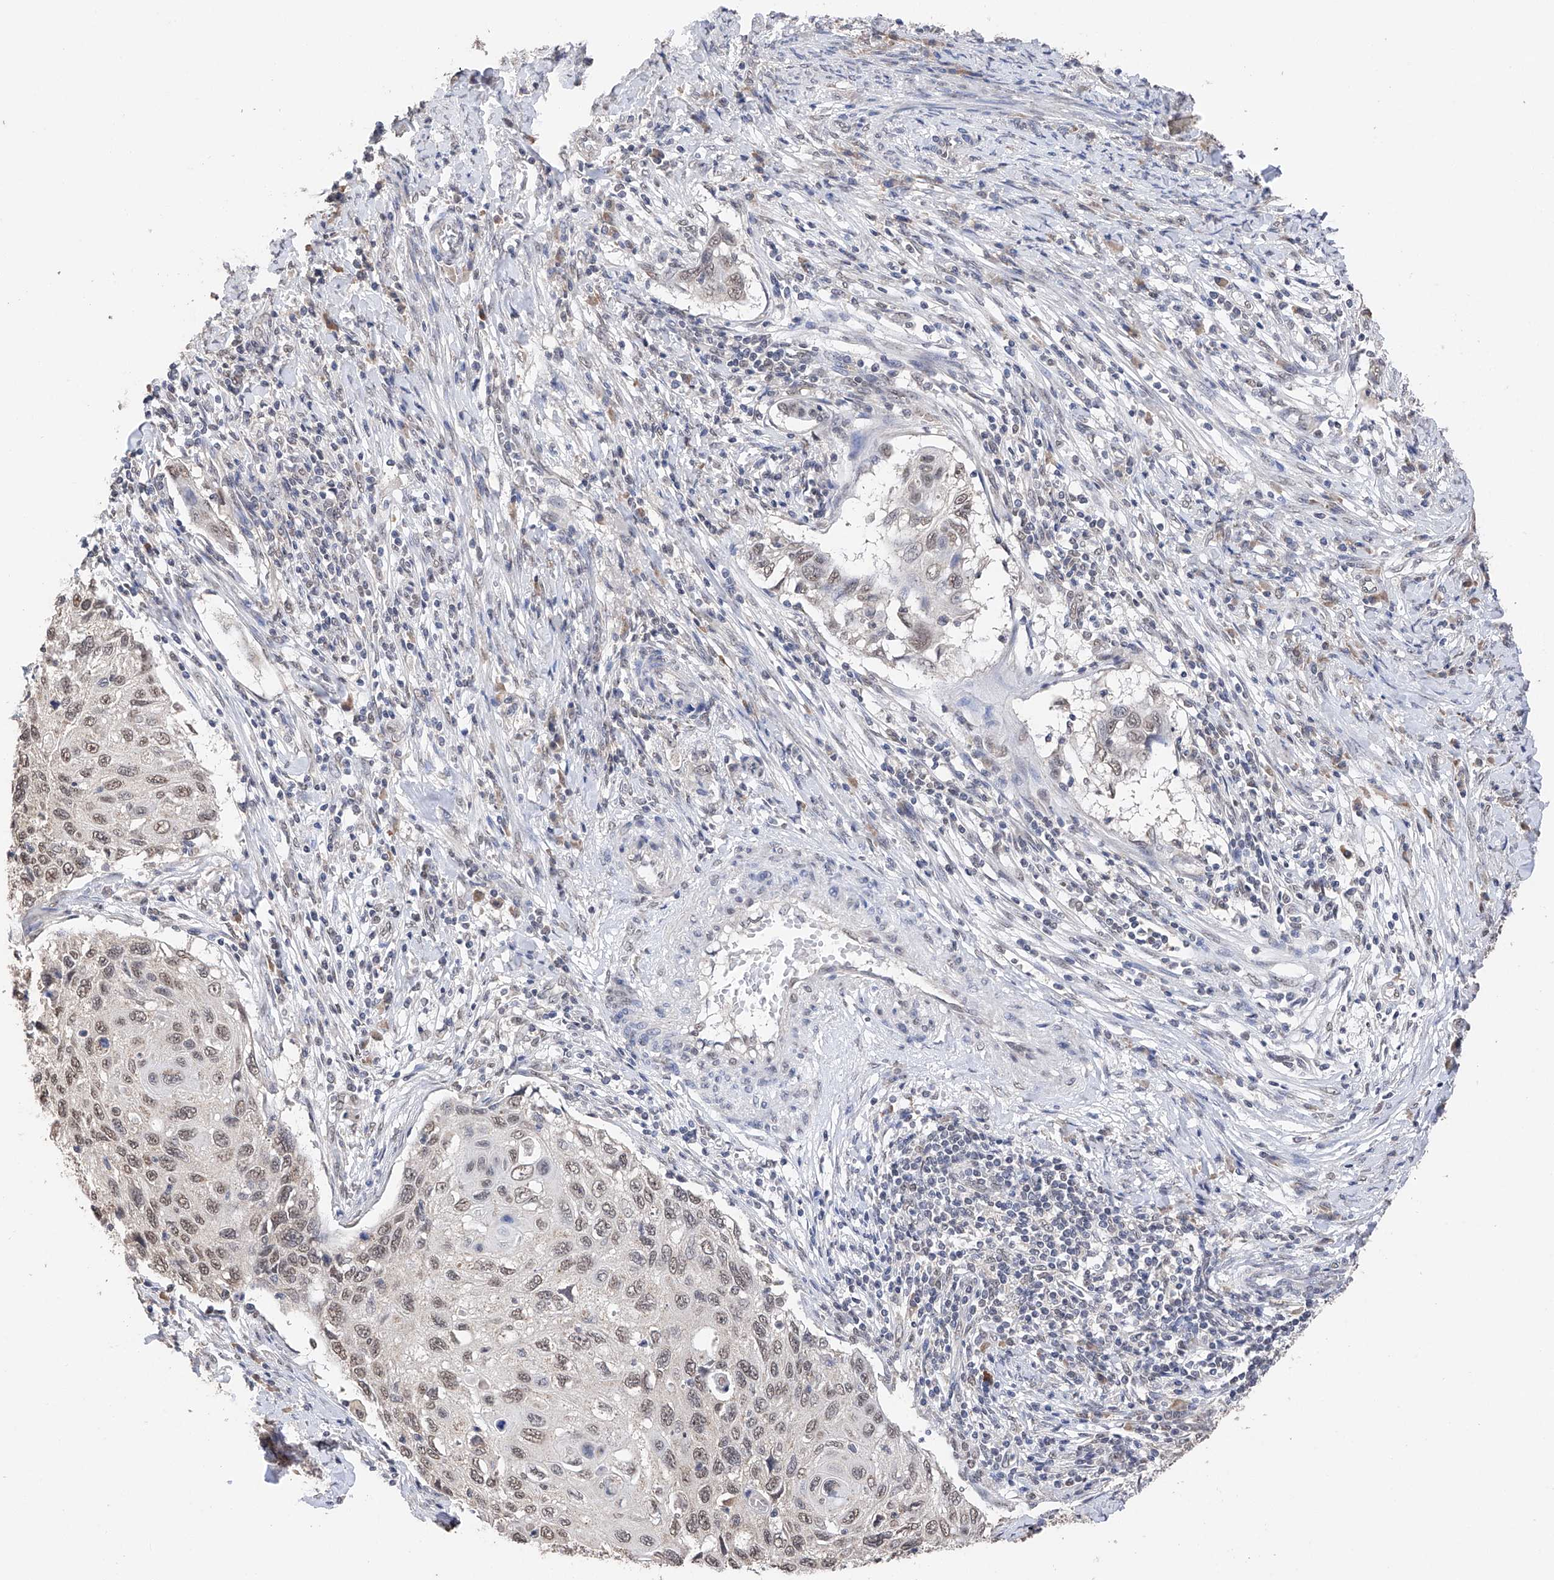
{"staining": {"intensity": "weak", "quantity": ">75%", "location": "nuclear"}, "tissue": "cervical cancer", "cell_type": "Tumor cells", "image_type": "cancer", "snomed": [{"axis": "morphology", "description": "Squamous cell carcinoma, NOS"}, {"axis": "topography", "description": "Cervix"}], "caption": "Squamous cell carcinoma (cervical) stained for a protein displays weak nuclear positivity in tumor cells.", "gene": "DMAP1", "patient": {"sex": "female", "age": 70}}